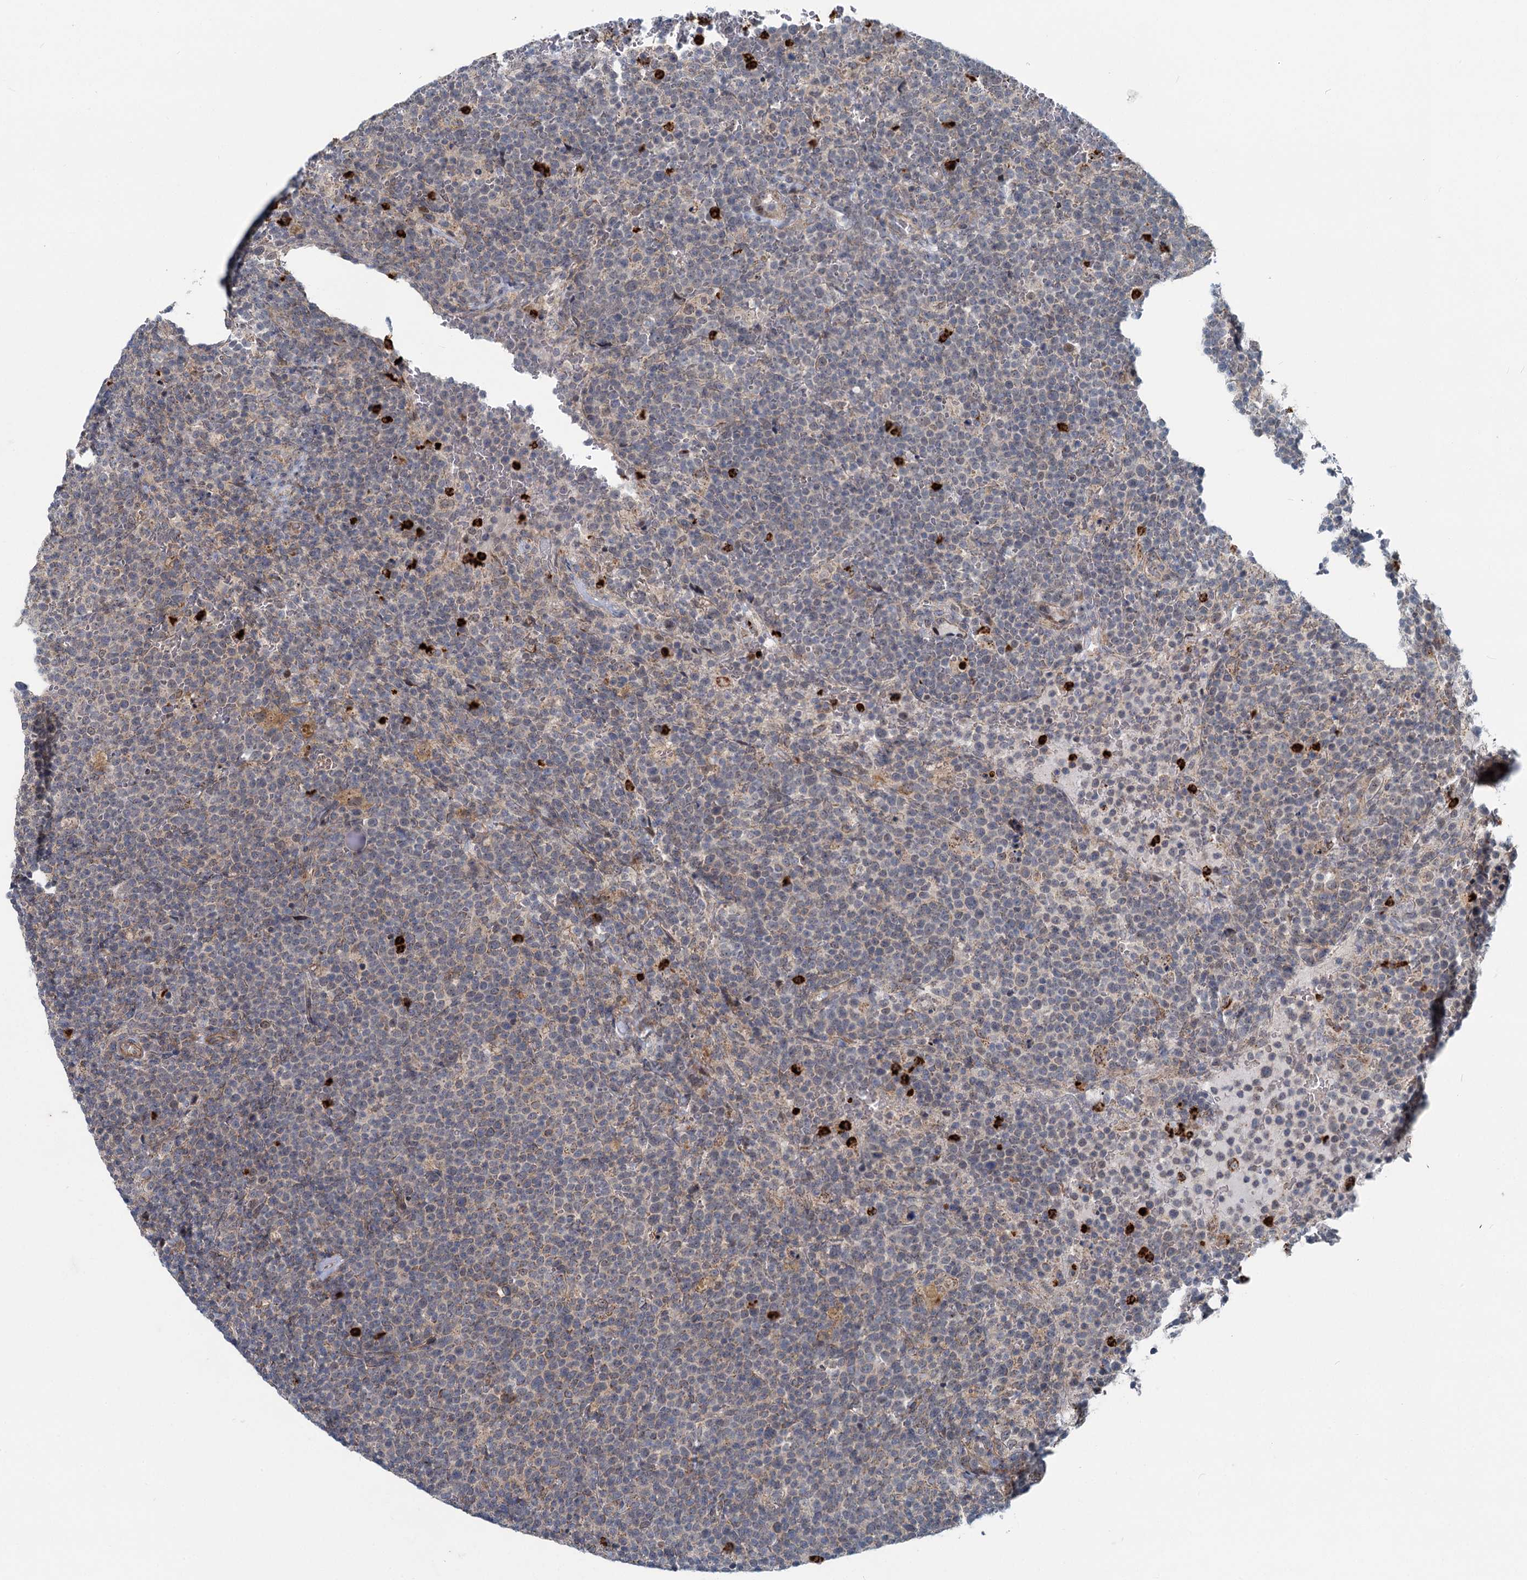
{"staining": {"intensity": "negative", "quantity": "none", "location": "none"}, "tissue": "lymphoma", "cell_type": "Tumor cells", "image_type": "cancer", "snomed": [{"axis": "morphology", "description": "Malignant lymphoma, non-Hodgkin's type, High grade"}, {"axis": "topography", "description": "Lymph node"}], "caption": "Photomicrograph shows no significant protein staining in tumor cells of high-grade malignant lymphoma, non-Hodgkin's type.", "gene": "ADCY2", "patient": {"sex": "male", "age": 61}}